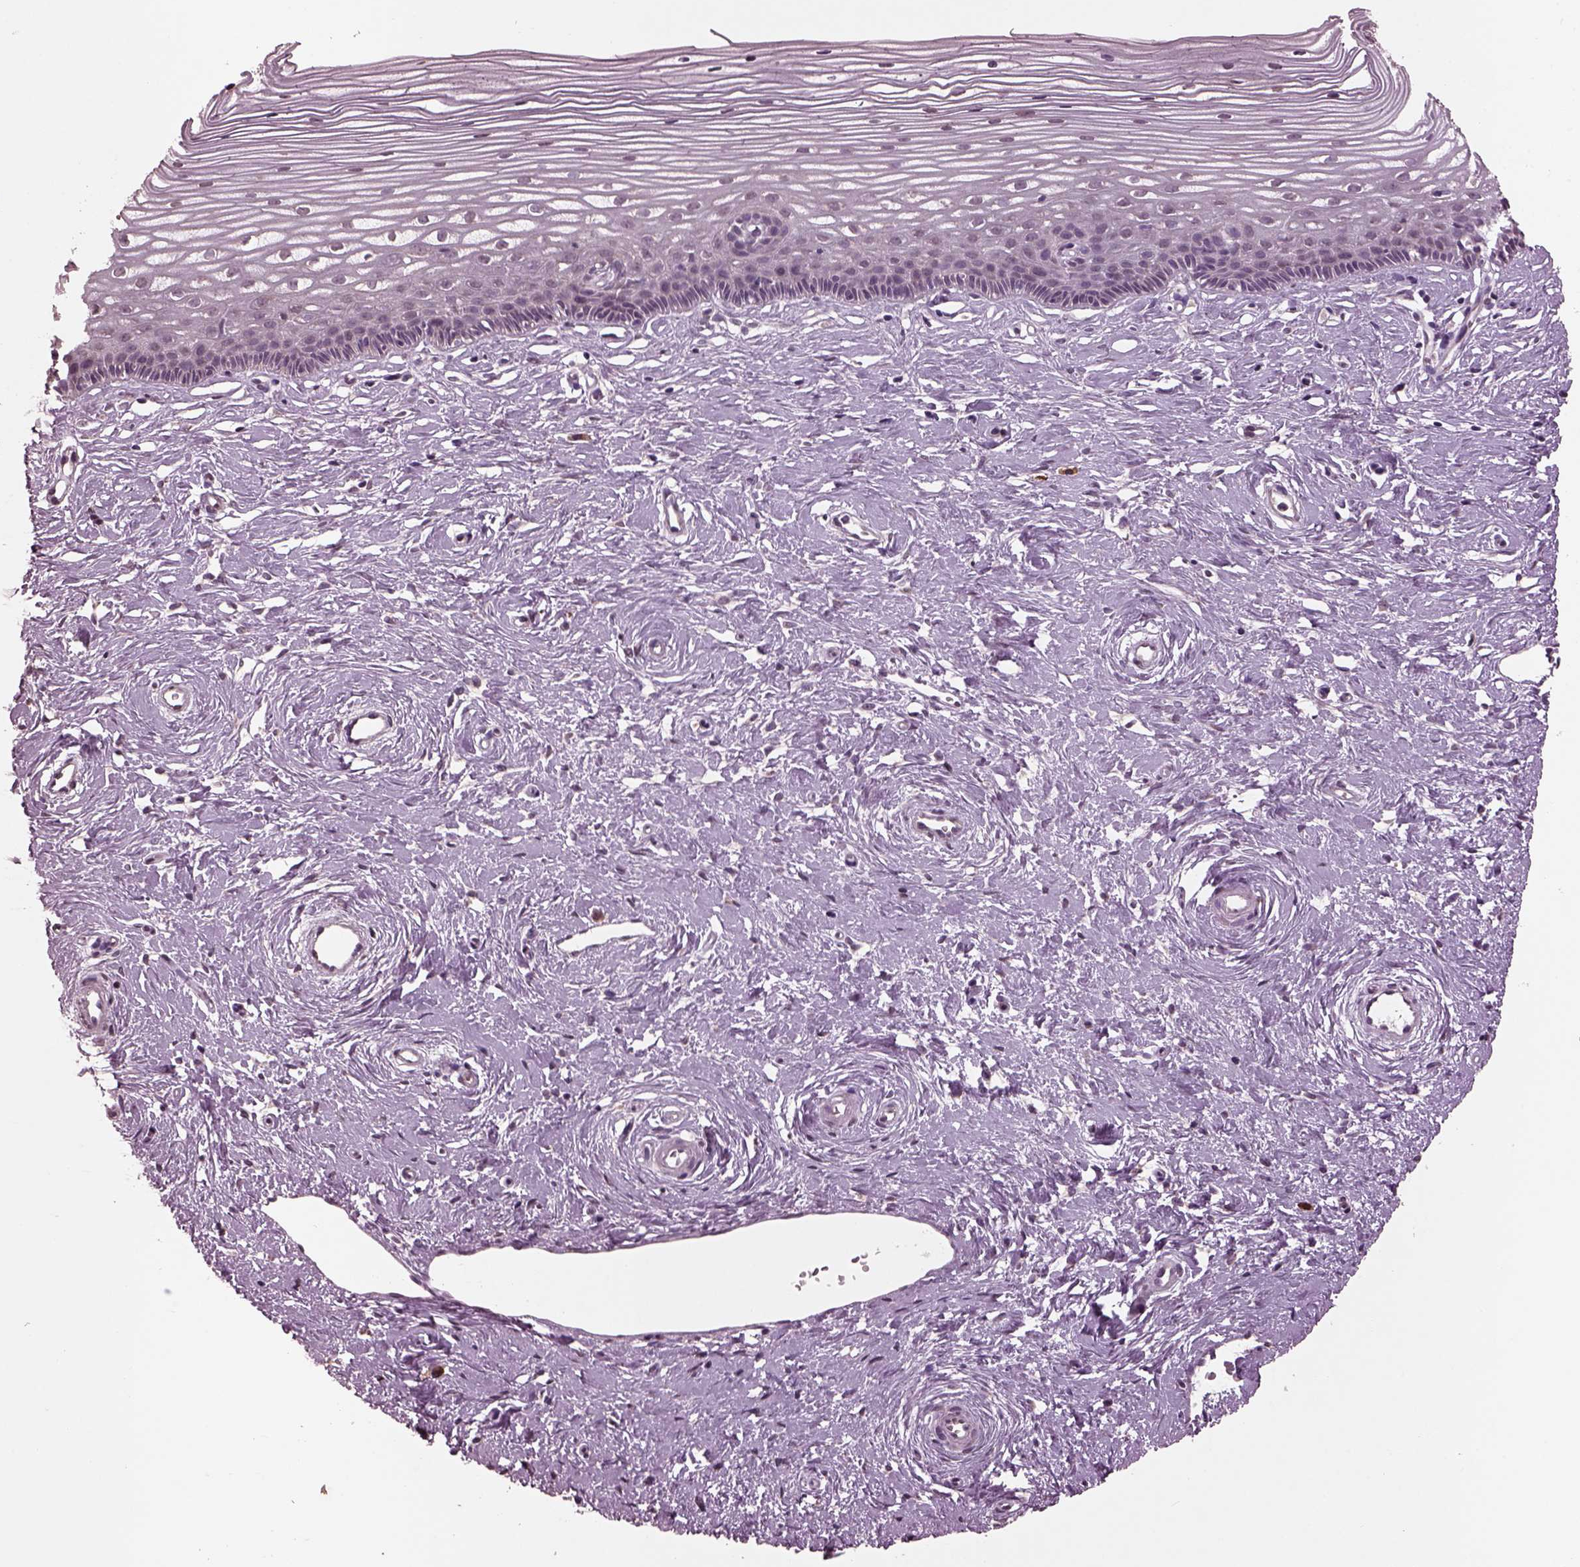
{"staining": {"intensity": "negative", "quantity": "none", "location": "none"}, "tissue": "cervix", "cell_type": "Glandular cells", "image_type": "normal", "snomed": [{"axis": "morphology", "description": "Normal tissue, NOS"}, {"axis": "topography", "description": "Cervix"}], "caption": "There is no significant expression in glandular cells of cervix. (Brightfield microscopy of DAB immunohistochemistry at high magnification).", "gene": "IL18RAP", "patient": {"sex": "female", "age": 40}}